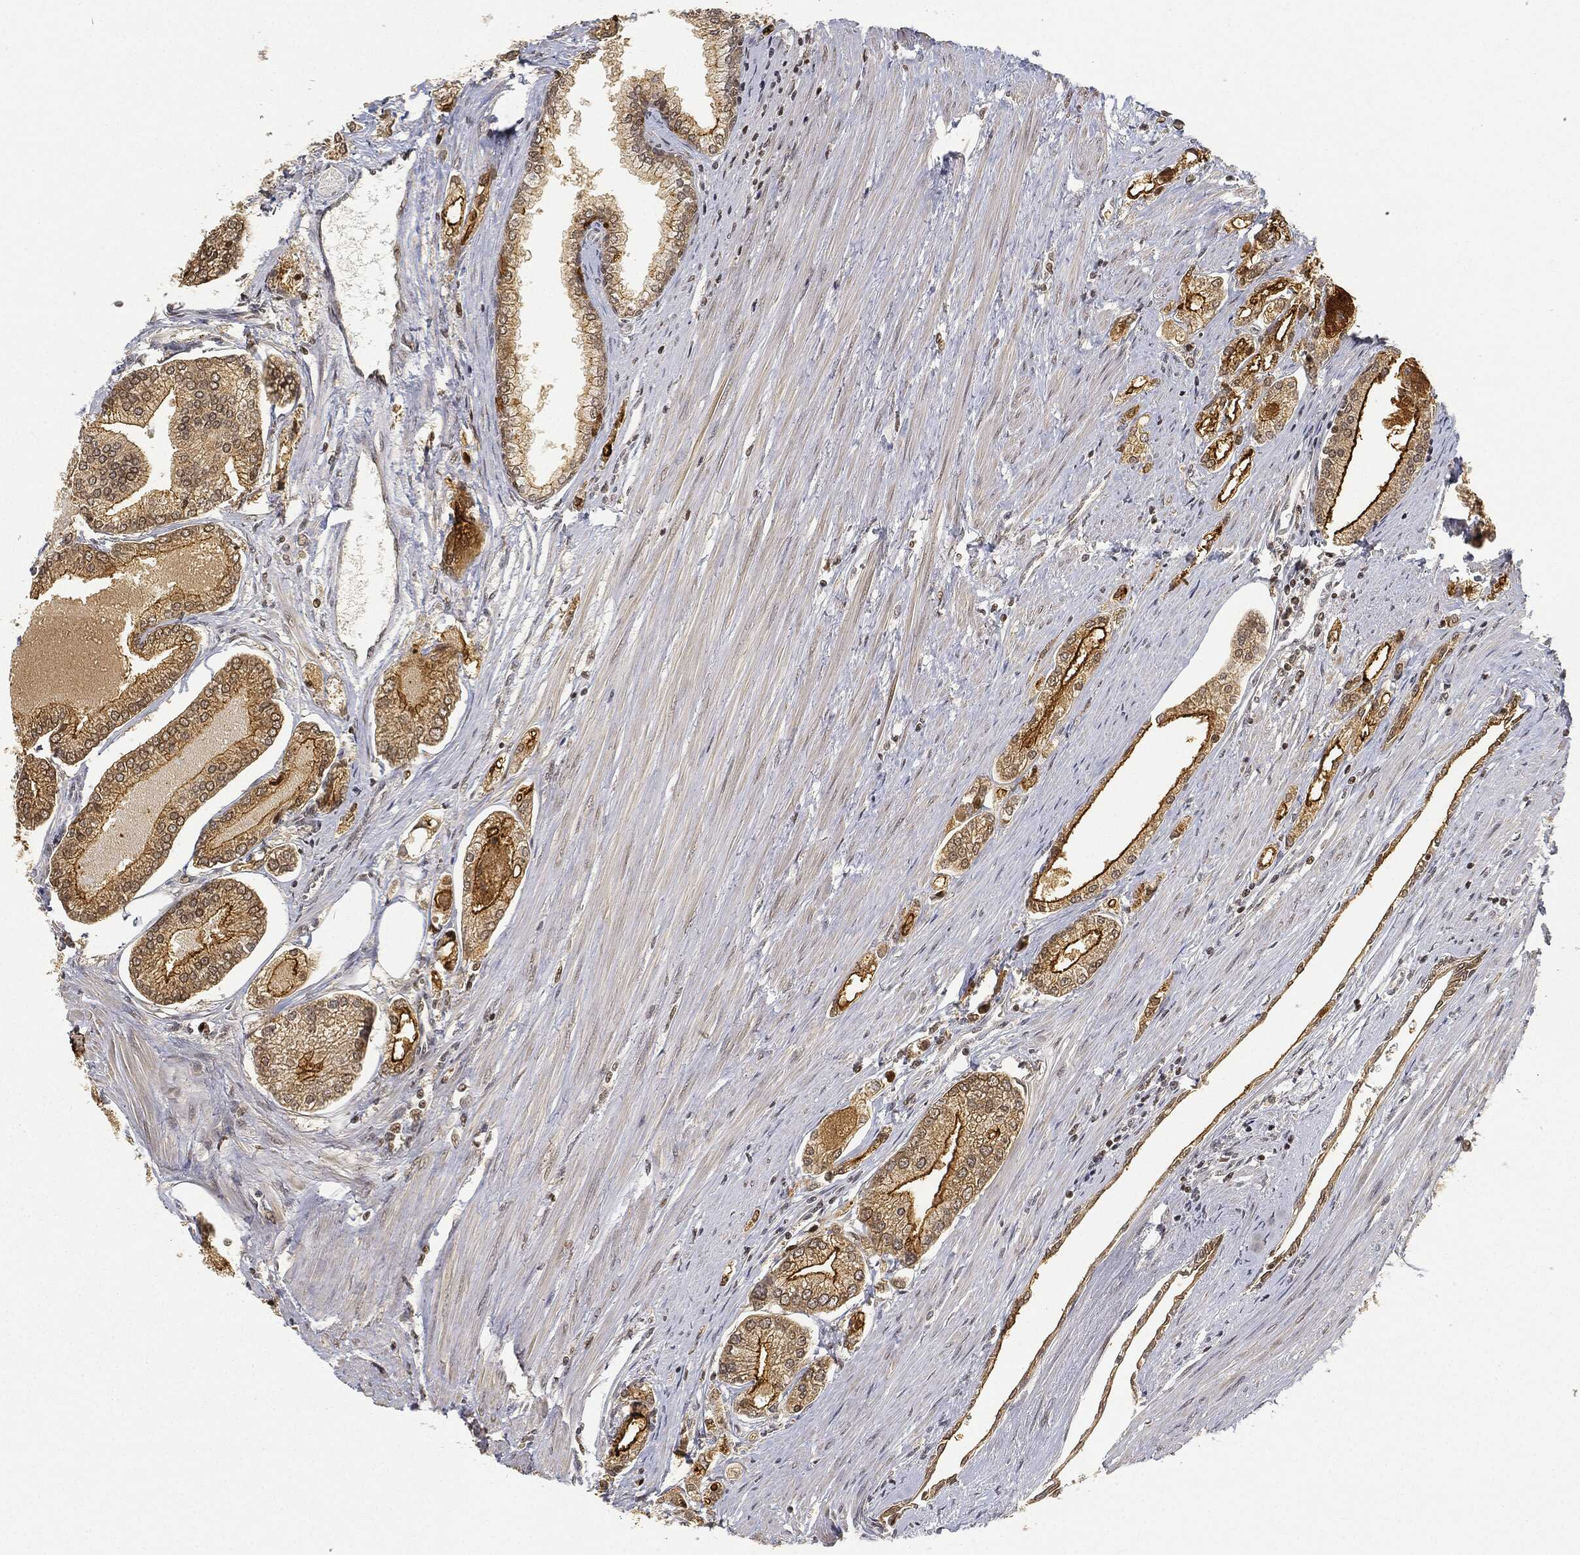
{"staining": {"intensity": "strong", "quantity": "25%-75%", "location": "cytoplasmic/membranous"}, "tissue": "prostate cancer", "cell_type": "Tumor cells", "image_type": "cancer", "snomed": [{"axis": "morphology", "description": "Adenocarcinoma, Low grade"}, {"axis": "topography", "description": "Prostate"}], "caption": "There is high levels of strong cytoplasmic/membranous staining in tumor cells of adenocarcinoma (low-grade) (prostate), as demonstrated by immunohistochemical staining (brown color).", "gene": "CIB1", "patient": {"sex": "male", "age": 72}}